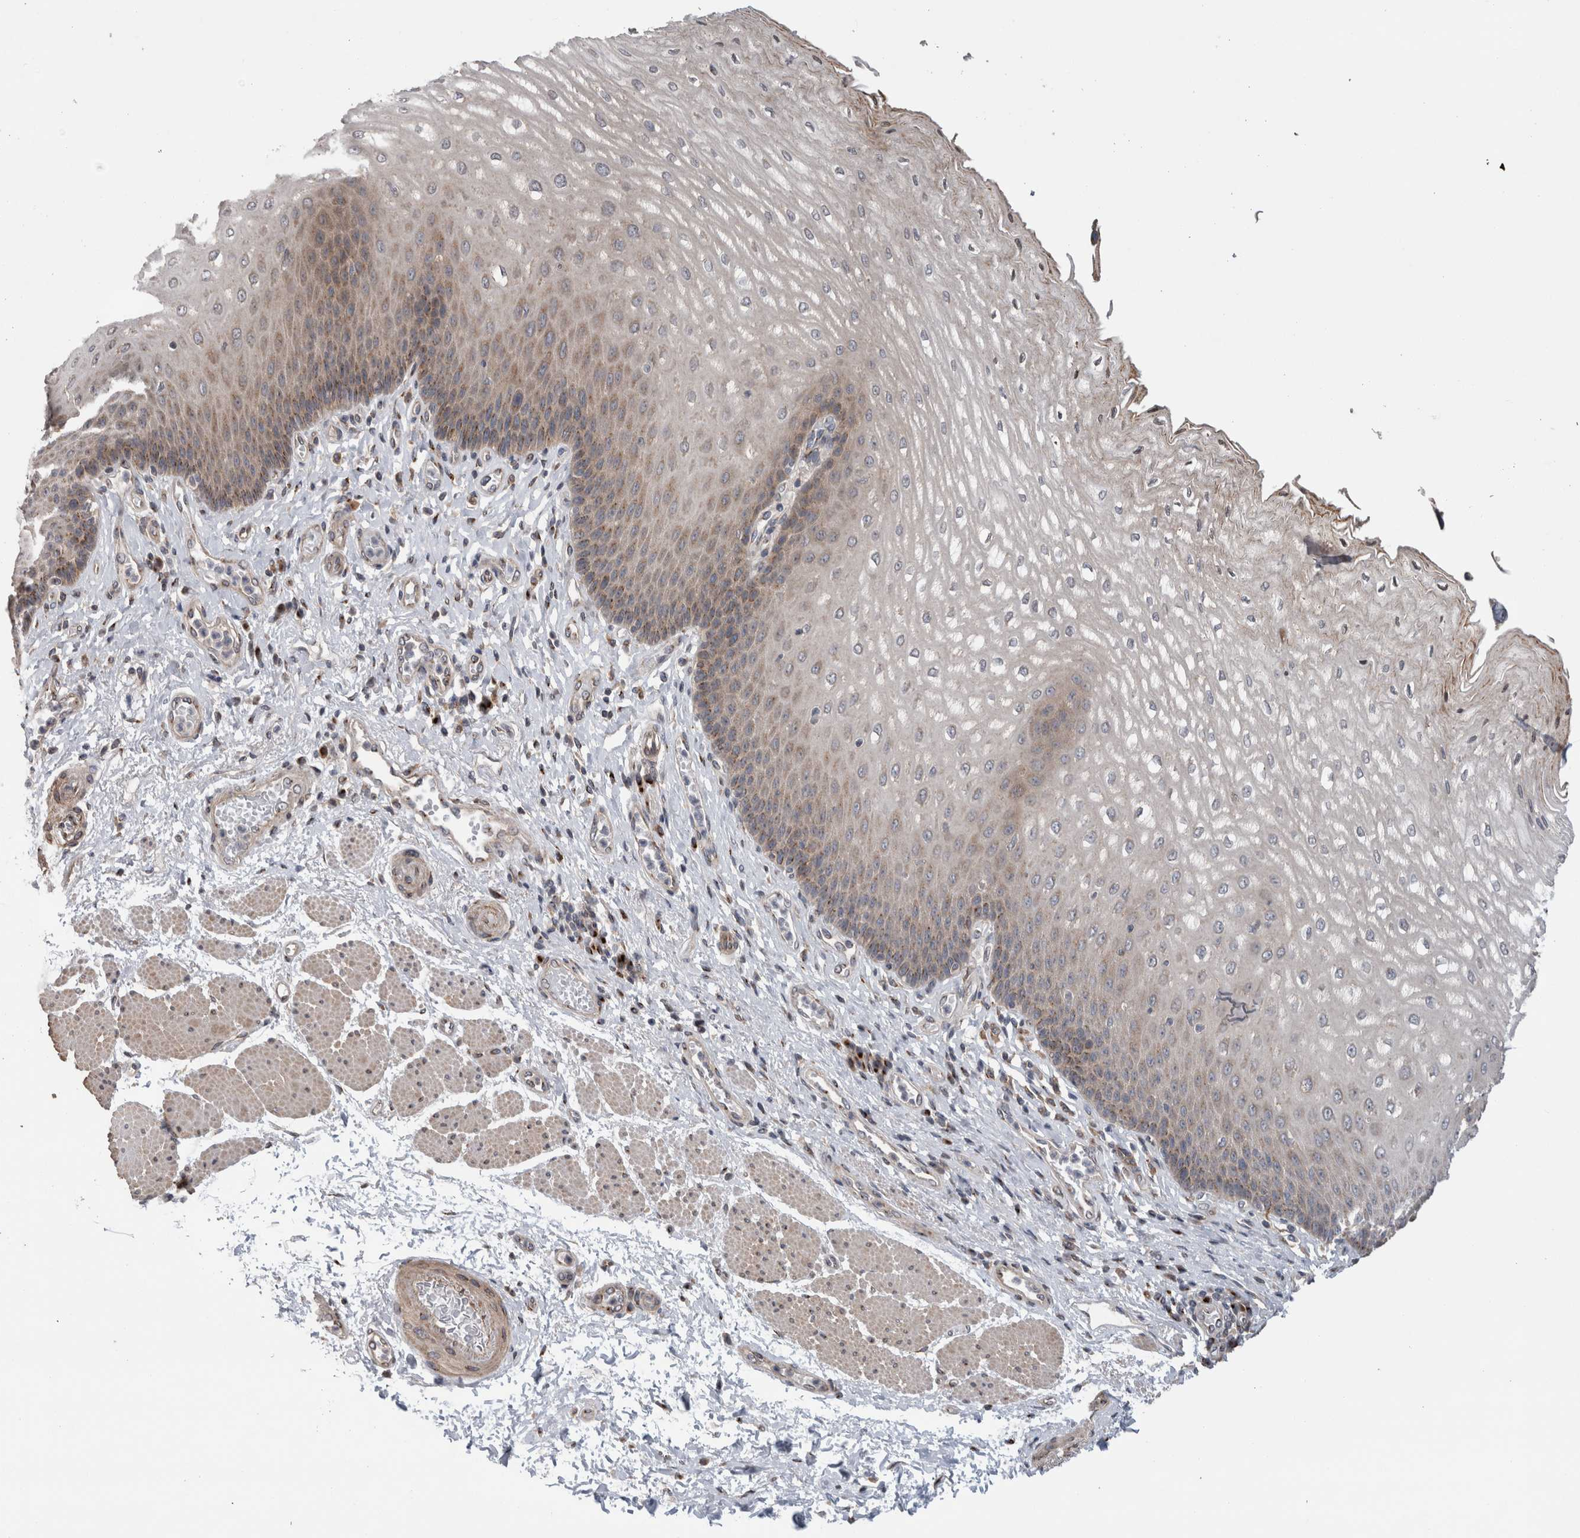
{"staining": {"intensity": "moderate", "quantity": "25%-75%", "location": "cytoplasmic/membranous"}, "tissue": "esophagus", "cell_type": "Squamous epithelial cells", "image_type": "normal", "snomed": [{"axis": "morphology", "description": "Normal tissue, NOS"}, {"axis": "topography", "description": "Esophagus"}], "caption": "Moderate cytoplasmic/membranous positivity is seen in approximately 25%-75% of squamous epithelial cells in normal esophagus.", "gene": "TRIM5", "patient": {"sex": "male", "age": 54}}